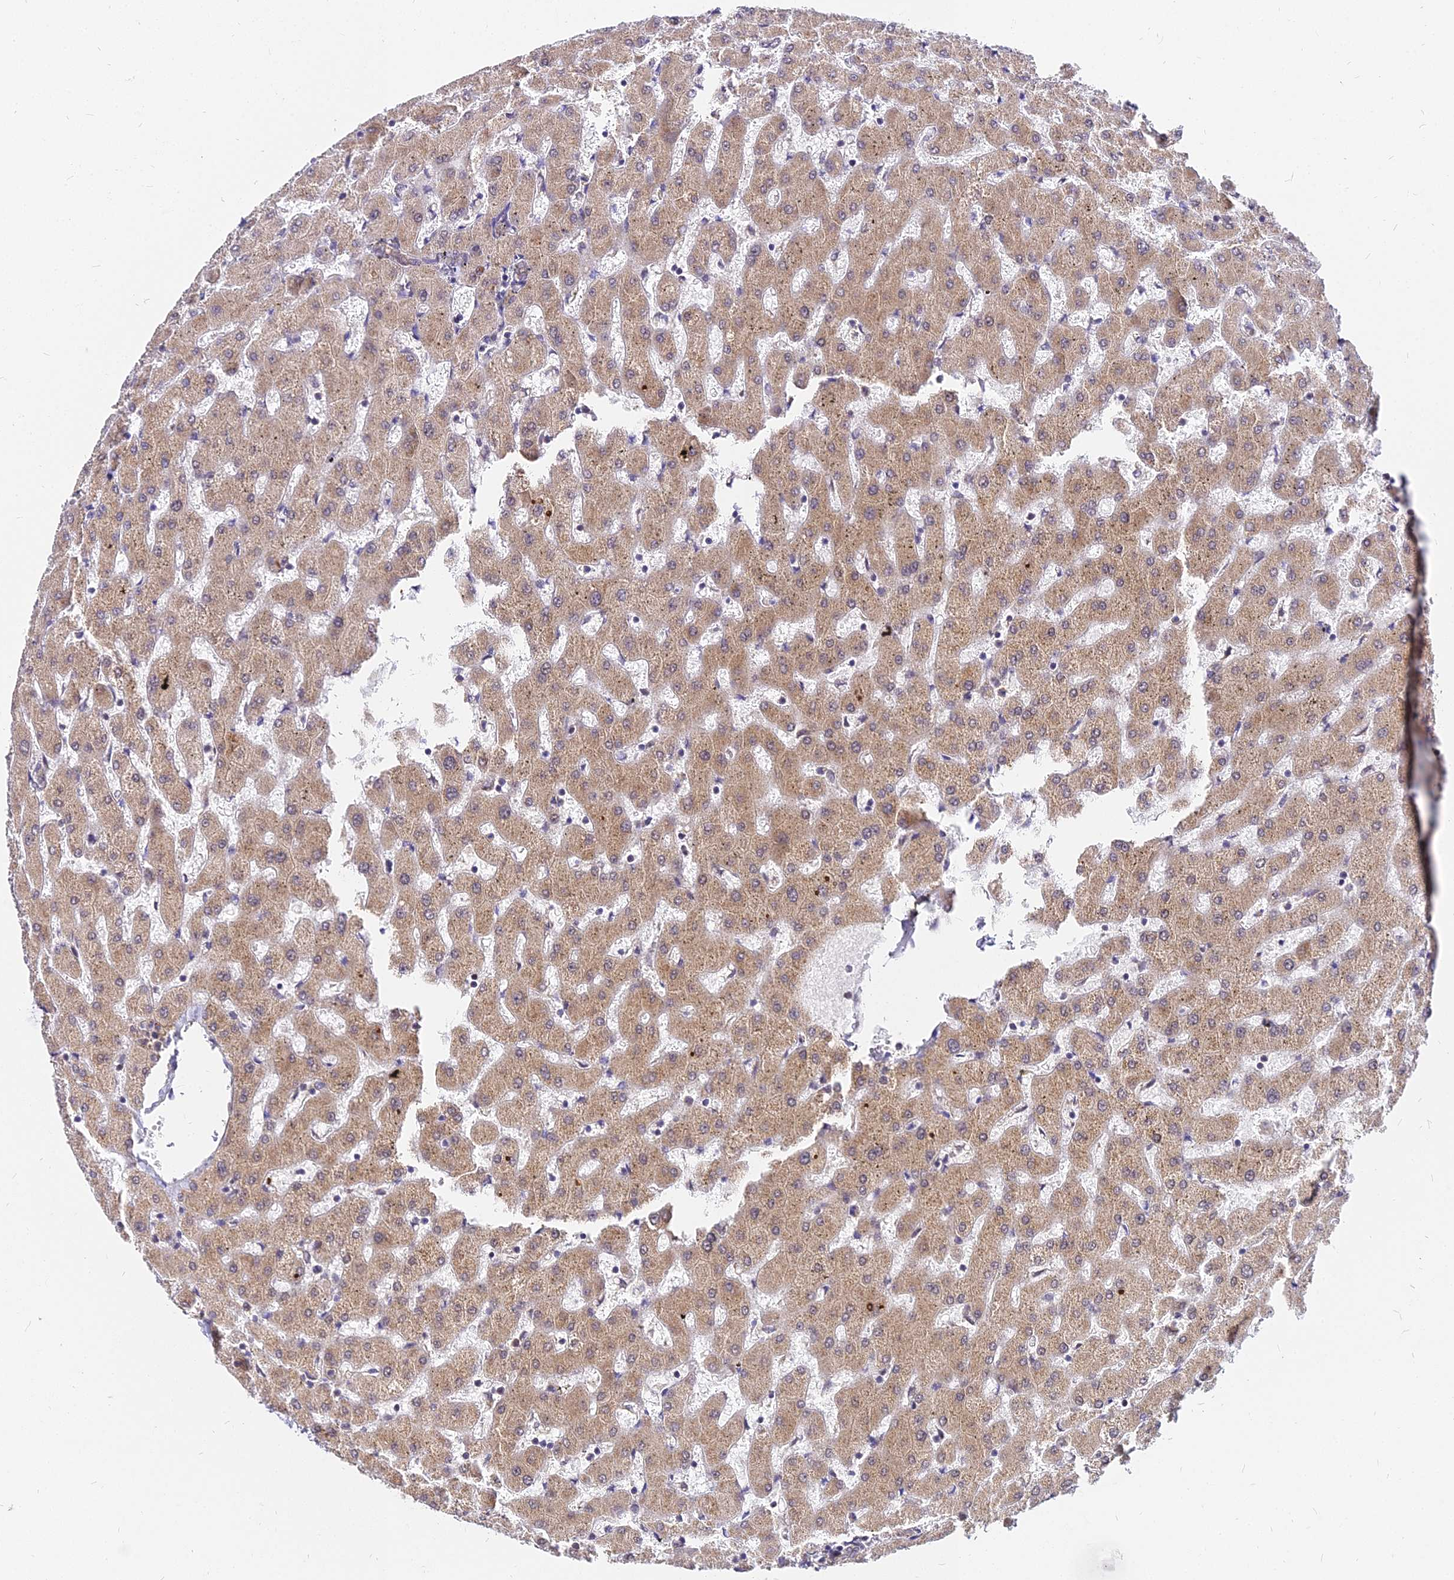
{"staining": {"intensity": "weak", "quantity": "25%-75%", "location": "cytoplasmic/membranous"}, "tissue": "liver", "cell_type": "Cholangiocytes", "image_type": "normal", "snomed": [{"axis": "morphology", "description": "Normal tissue, NOS"}, {"axis": "topography", "description": "Liver"}], "caption": "The image demonstrates staining of benign liver, revealing weak cytoplasmic/membranous protein expression (brown color) within cholangiocytes. The protein is stained brown, and the nuclei are stained in blue (DAB IHC with brightfield microscopy, high magnification).", "gene": "RNF121", "patient": {"sex": "female", "age": 63}}